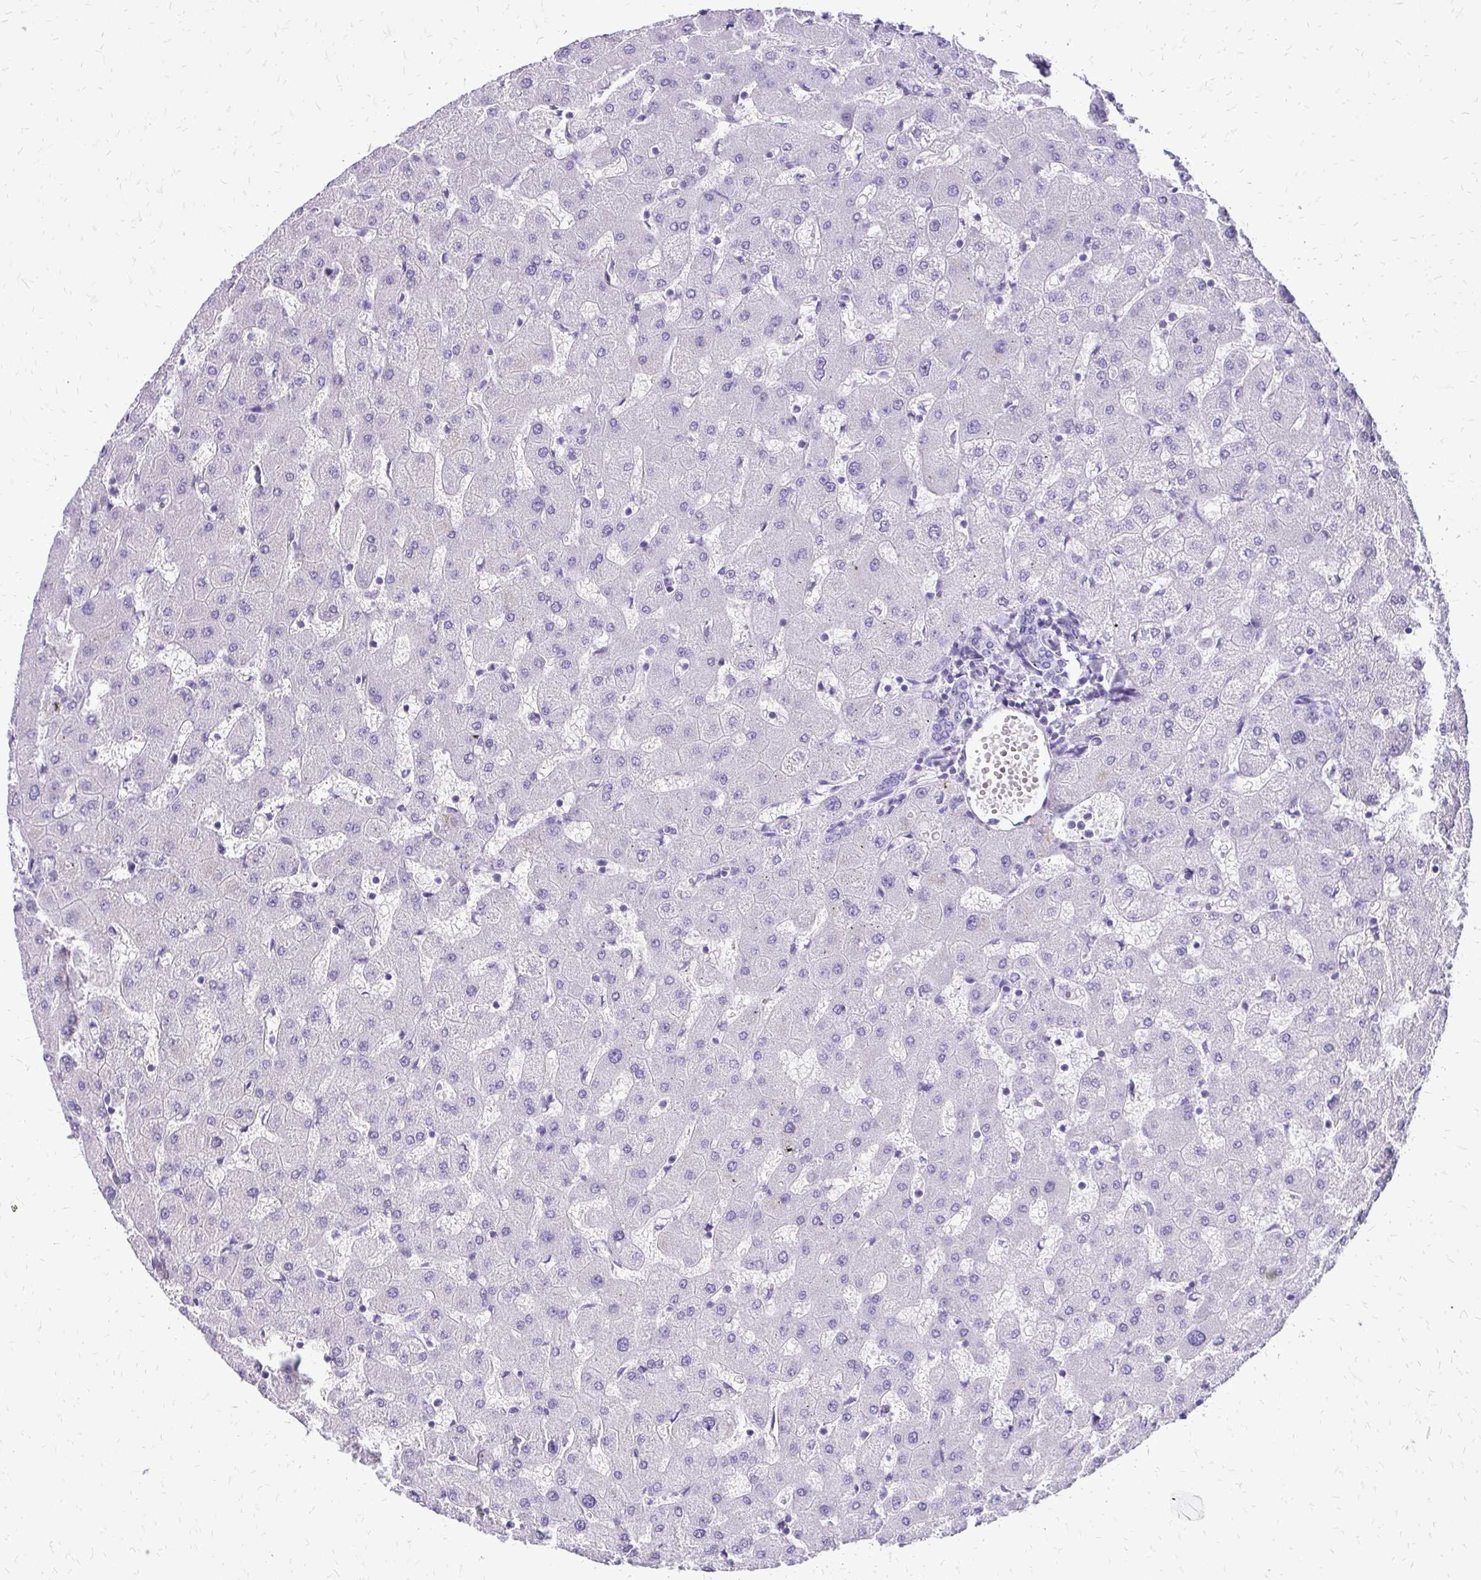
{"staining": {"intensity": "negative", "quantity": "none", "location": "none"}, "tissue": "liver", "cell_type": "Cholangiocytes", "image_type": "normal", "snomed": [{"axis": "morphology", "description": "Normal tissue, NOS"}, {"axis": "topography", "description": "Liver"}], "caption": "High magnification brightfield microscopy of benign liver stained with DAB (brown) and counterstained with hematoxylin (blue): cholangiocytes show no significant positivity. (DAB (3,3'-diaminobenzidine) IHC visualized using brightfield microscopy, high magnification).", "gene": "SLC32A1", "patient": {"sex": "female", "age": 63}}